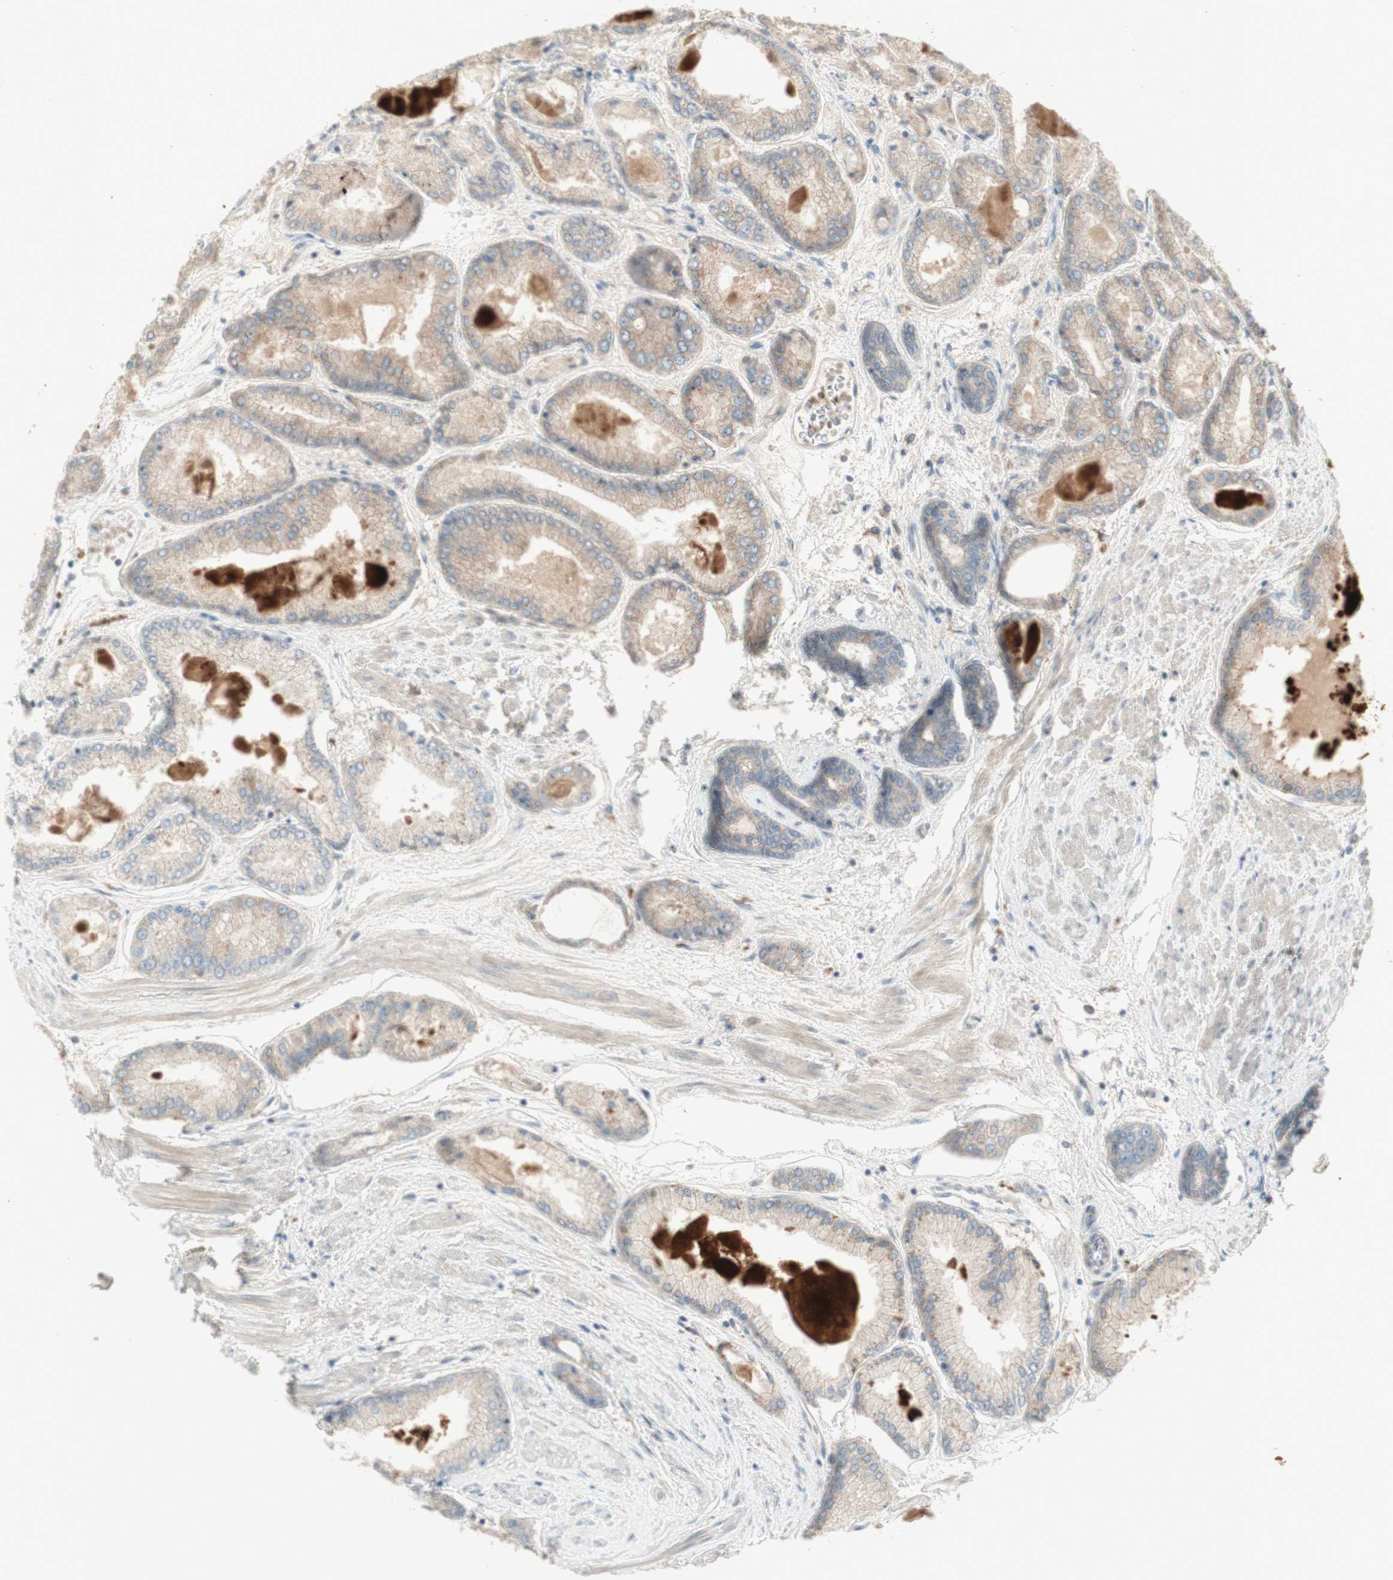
{"staining": {"intensity": "weak", "quantity": ">75%", "location": "cytoplasmic/membranous"}, "tissue": "prostate cancer", "cell_type": "Tumor cells", "image_type": "cancer", "snomed": [{"axis": "morphology", "description": "Adenocarcinoma, High grade"}, {"axis": "topography", "description": "Prostate"}], "caption": "About >75% of tumor cells in prostate cancer (adenocarcinoma (high-grade)) reveal weak cytoplasmic/membranous protein expression as visualized by brown immunohistochemical staining.", "gene": "PTGER4", "patient": {"sex": "male", "age": 59}}